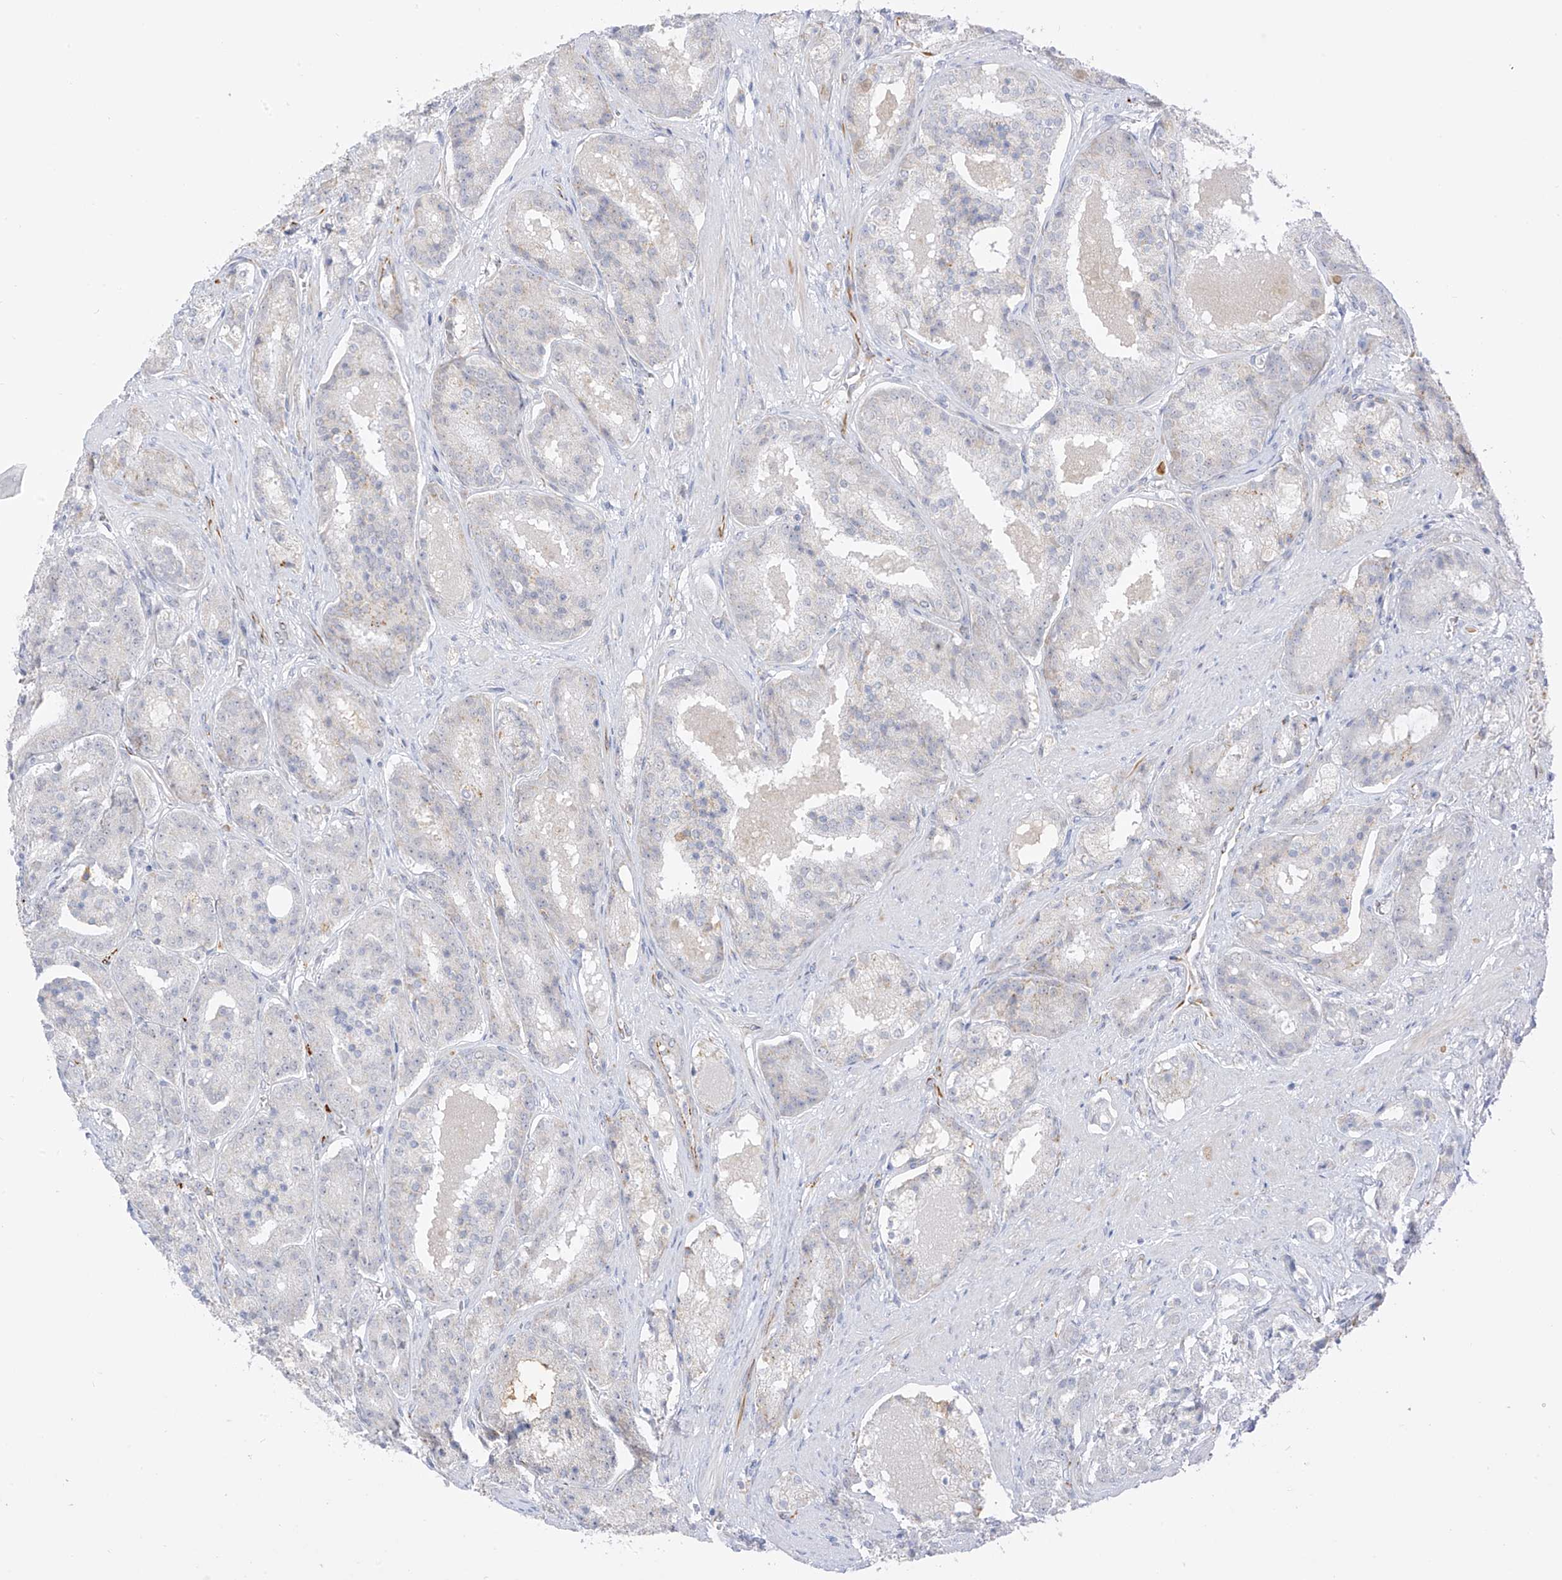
{"staining": {"intensity": "weak", "quantity": "<25%", "location": "cytoplasmic/membranous"}, "tissue": "prostate cancer", "cell_type": "Tumor cells", "image_type": "cancer", "snomed": [{"axis": "morphology", "description": "Adenocarcinoma, High grade"}, {"axis": "topography", "description": "Prostate"}], "caption": "An immunohistochemistry photomicrograph of prostate cancer is shown. There is no staining in tumor cells of prostate cancer.", "gene": "HS6ST2", "patient": {"sex": "male", "age": 60}}